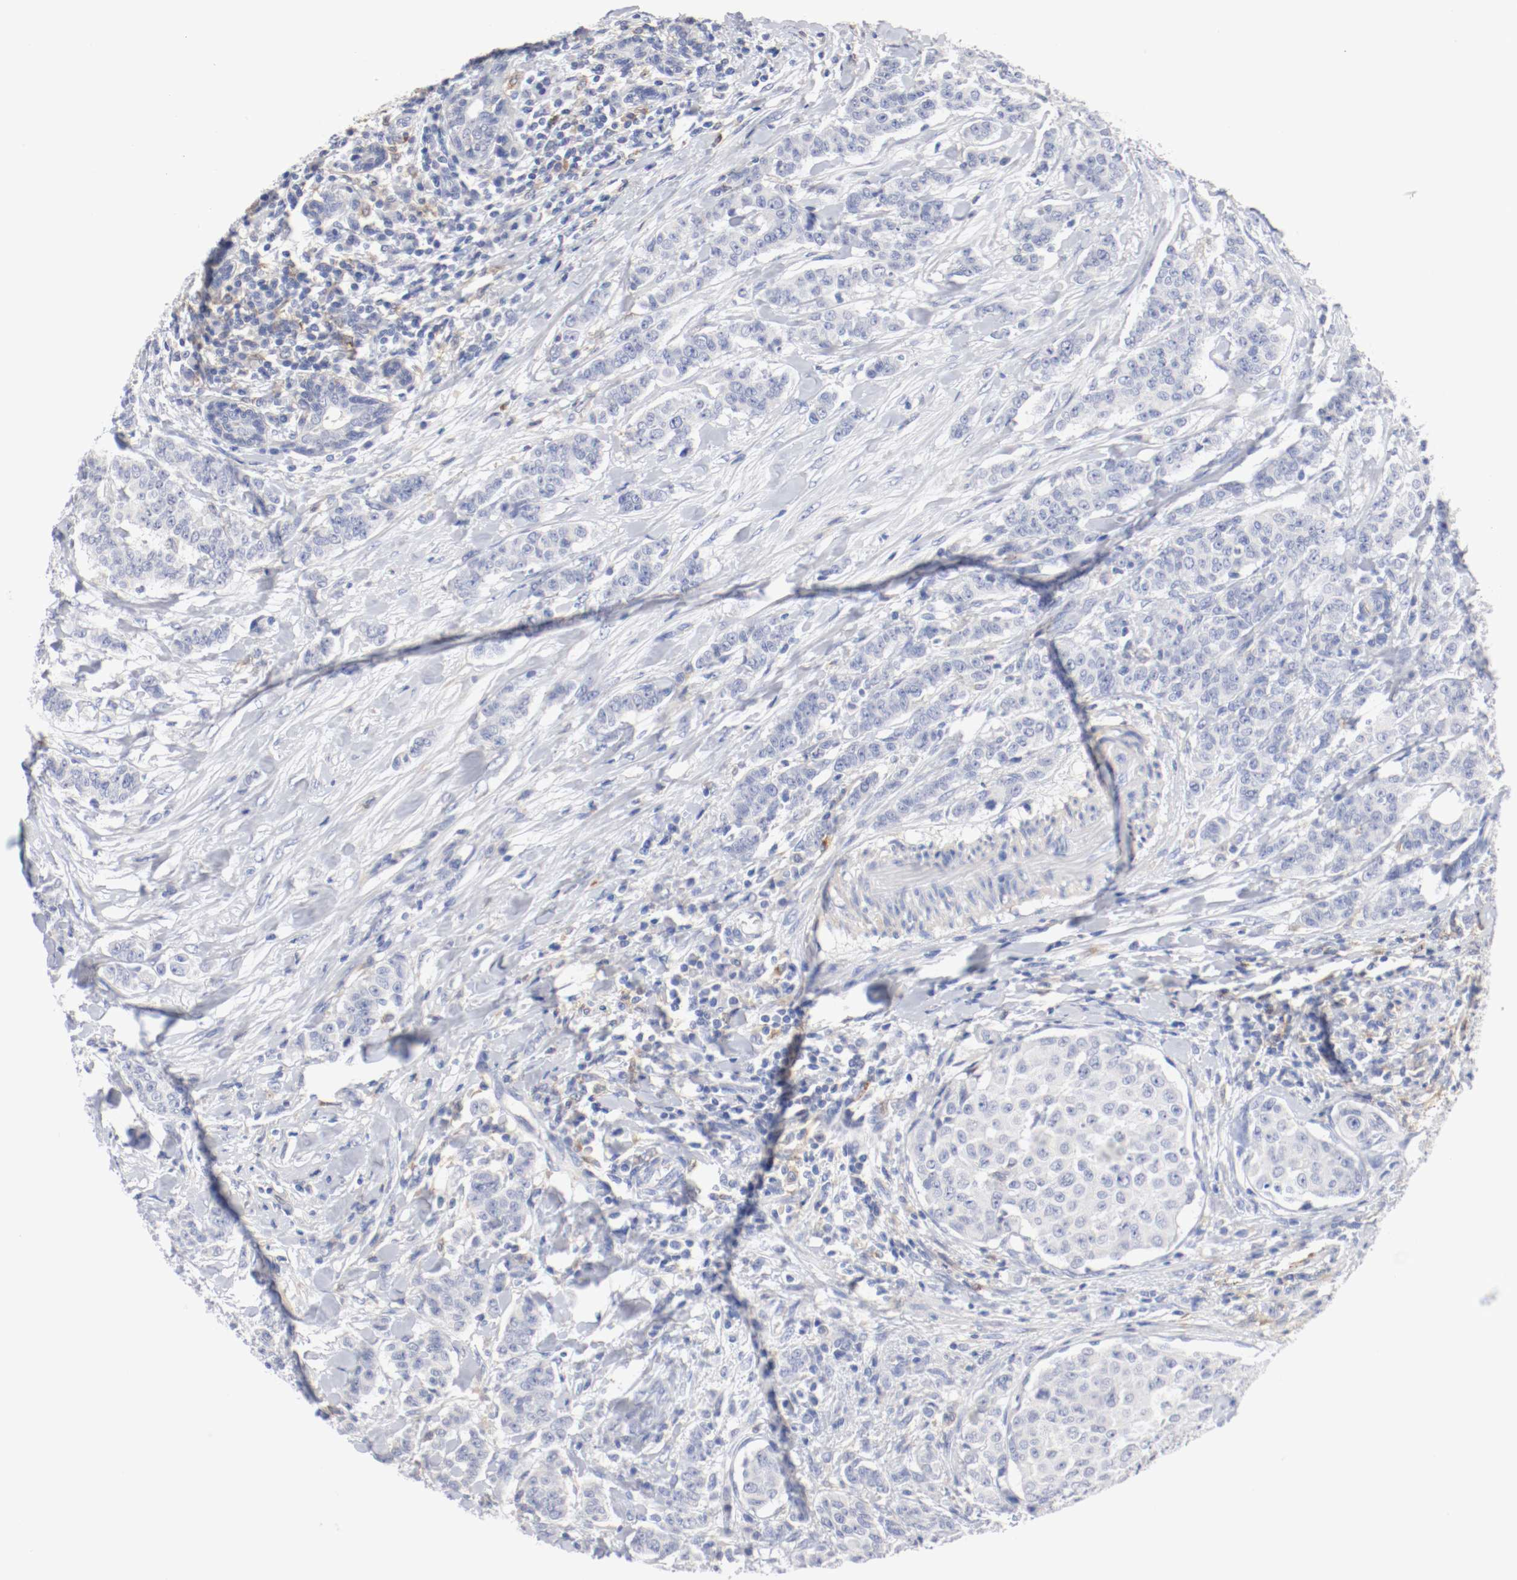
{"staining": {"intensity": "negative", "quantity": "none", "location": "none"}, "tissue": "breast cancer", "cell_type": "Tumor cells", "image_type": "cancer", "snomed": [{"axis": "morphology", "description": "Duct carcinoma"}, {"axis": "topography", "description": "Breast"}], "caption": "Tumor cells are negative for protein expression in human breast intraductal carcinoma. (DAB (3,3'-diaminobenzidine) immunohistochemistry (IHC), high magnification).", "gene": "FGFBP1", "patient": {"sex": "female", "age": 40}}